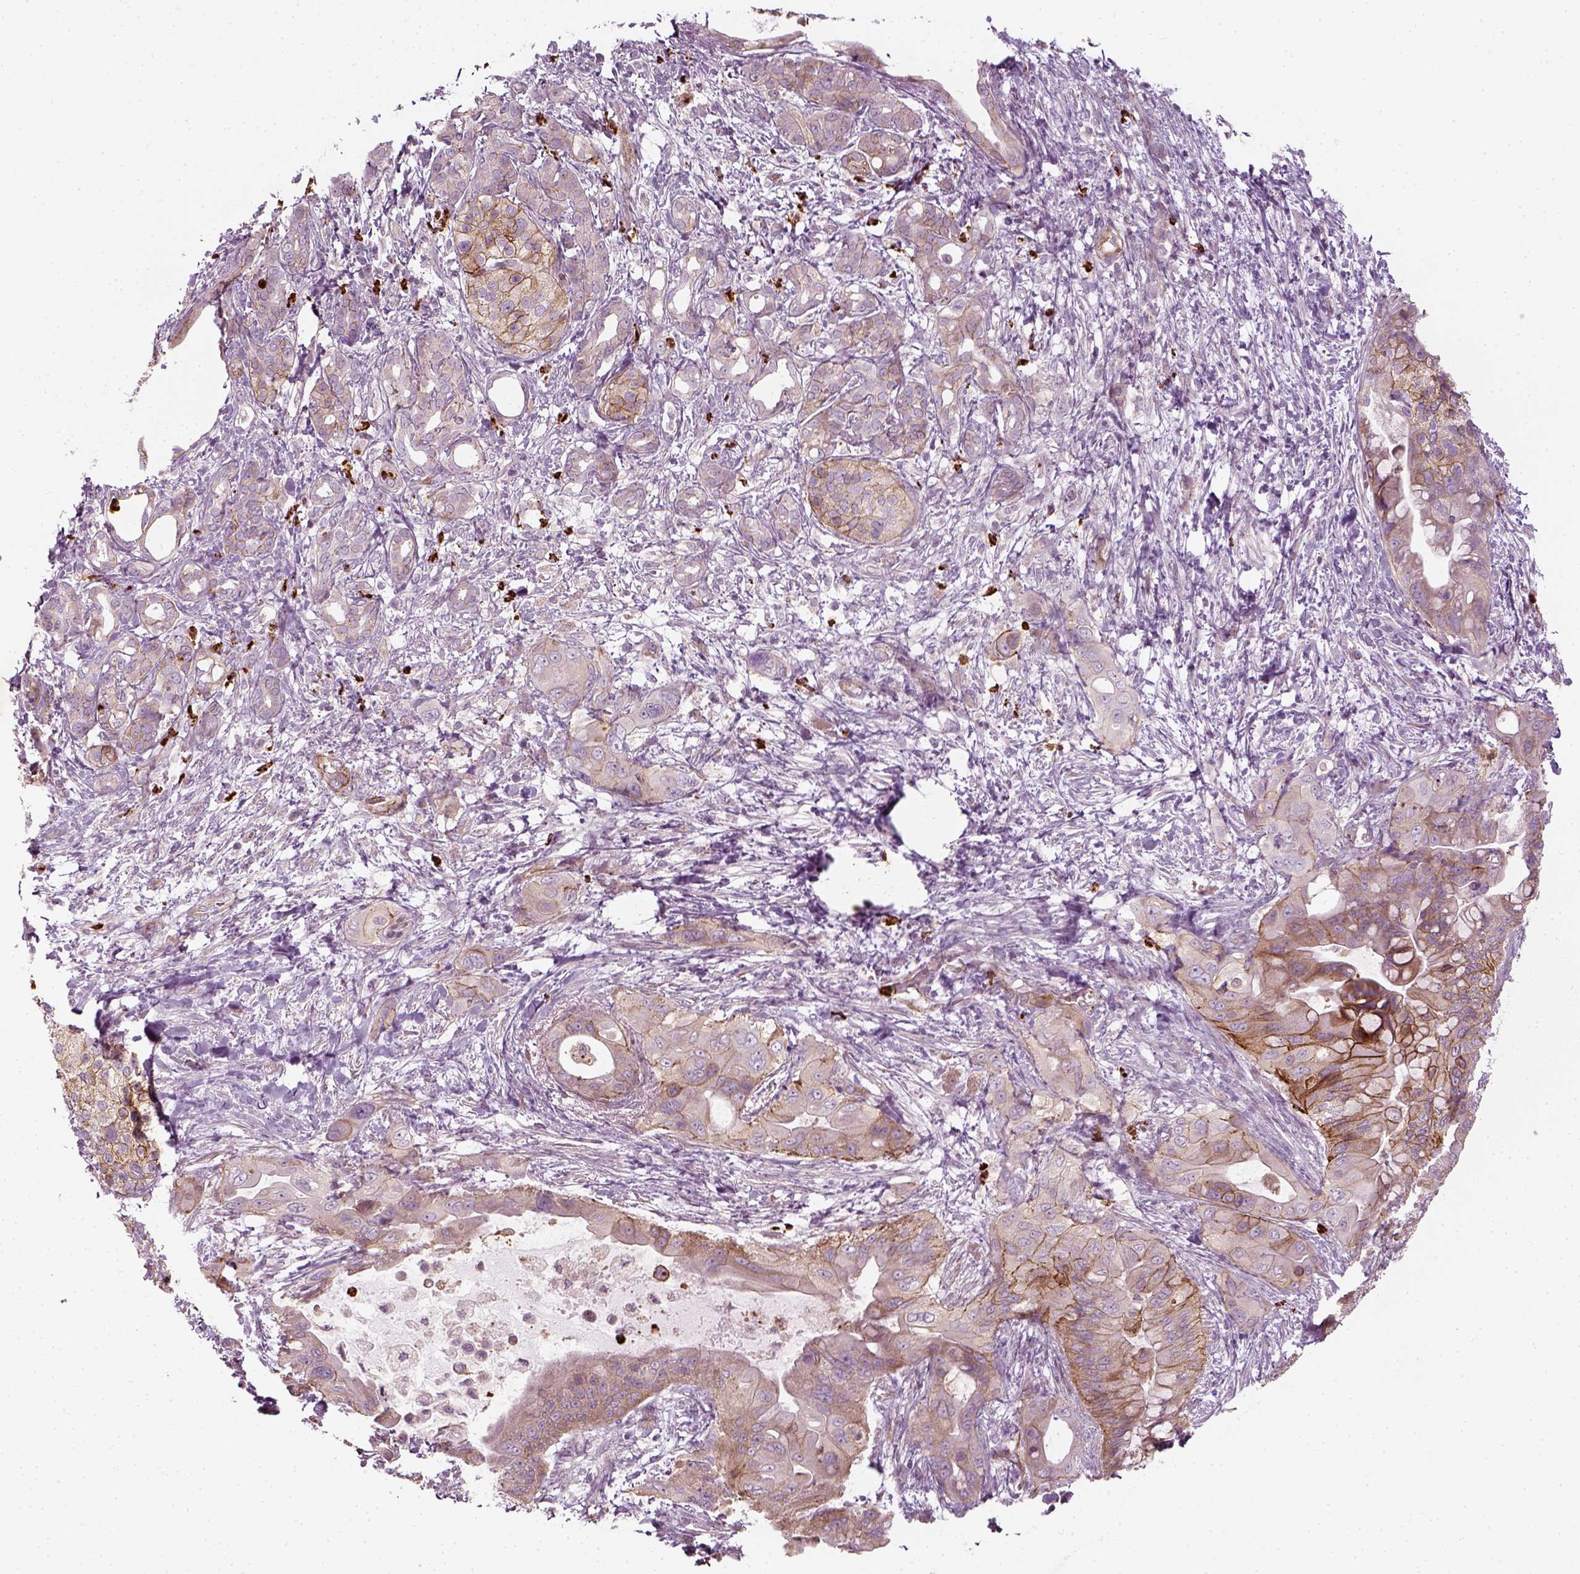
{"staining": {"intensity": "moderate", "quantity": "25%-75%", "location": "cytoplasmic/membranous"}, "tissue": "pancreatic cancer", "cell_type": "Tumor cells", "image_type": "cancer", "snomed": [{"axis": "morphology", "description": "Adenocarcinoma, NOS"}, {"axis": "topography", "description": "Pancreas"}], "caption": "Adenocarcinoma (pancreatic) stained with a brown dye displays moderate cytoplasmic/membranous positive staining in about 25%-75% of tumor cells.", "gene": "NPTN", "patient": {"sex": "male", "age": 71}}